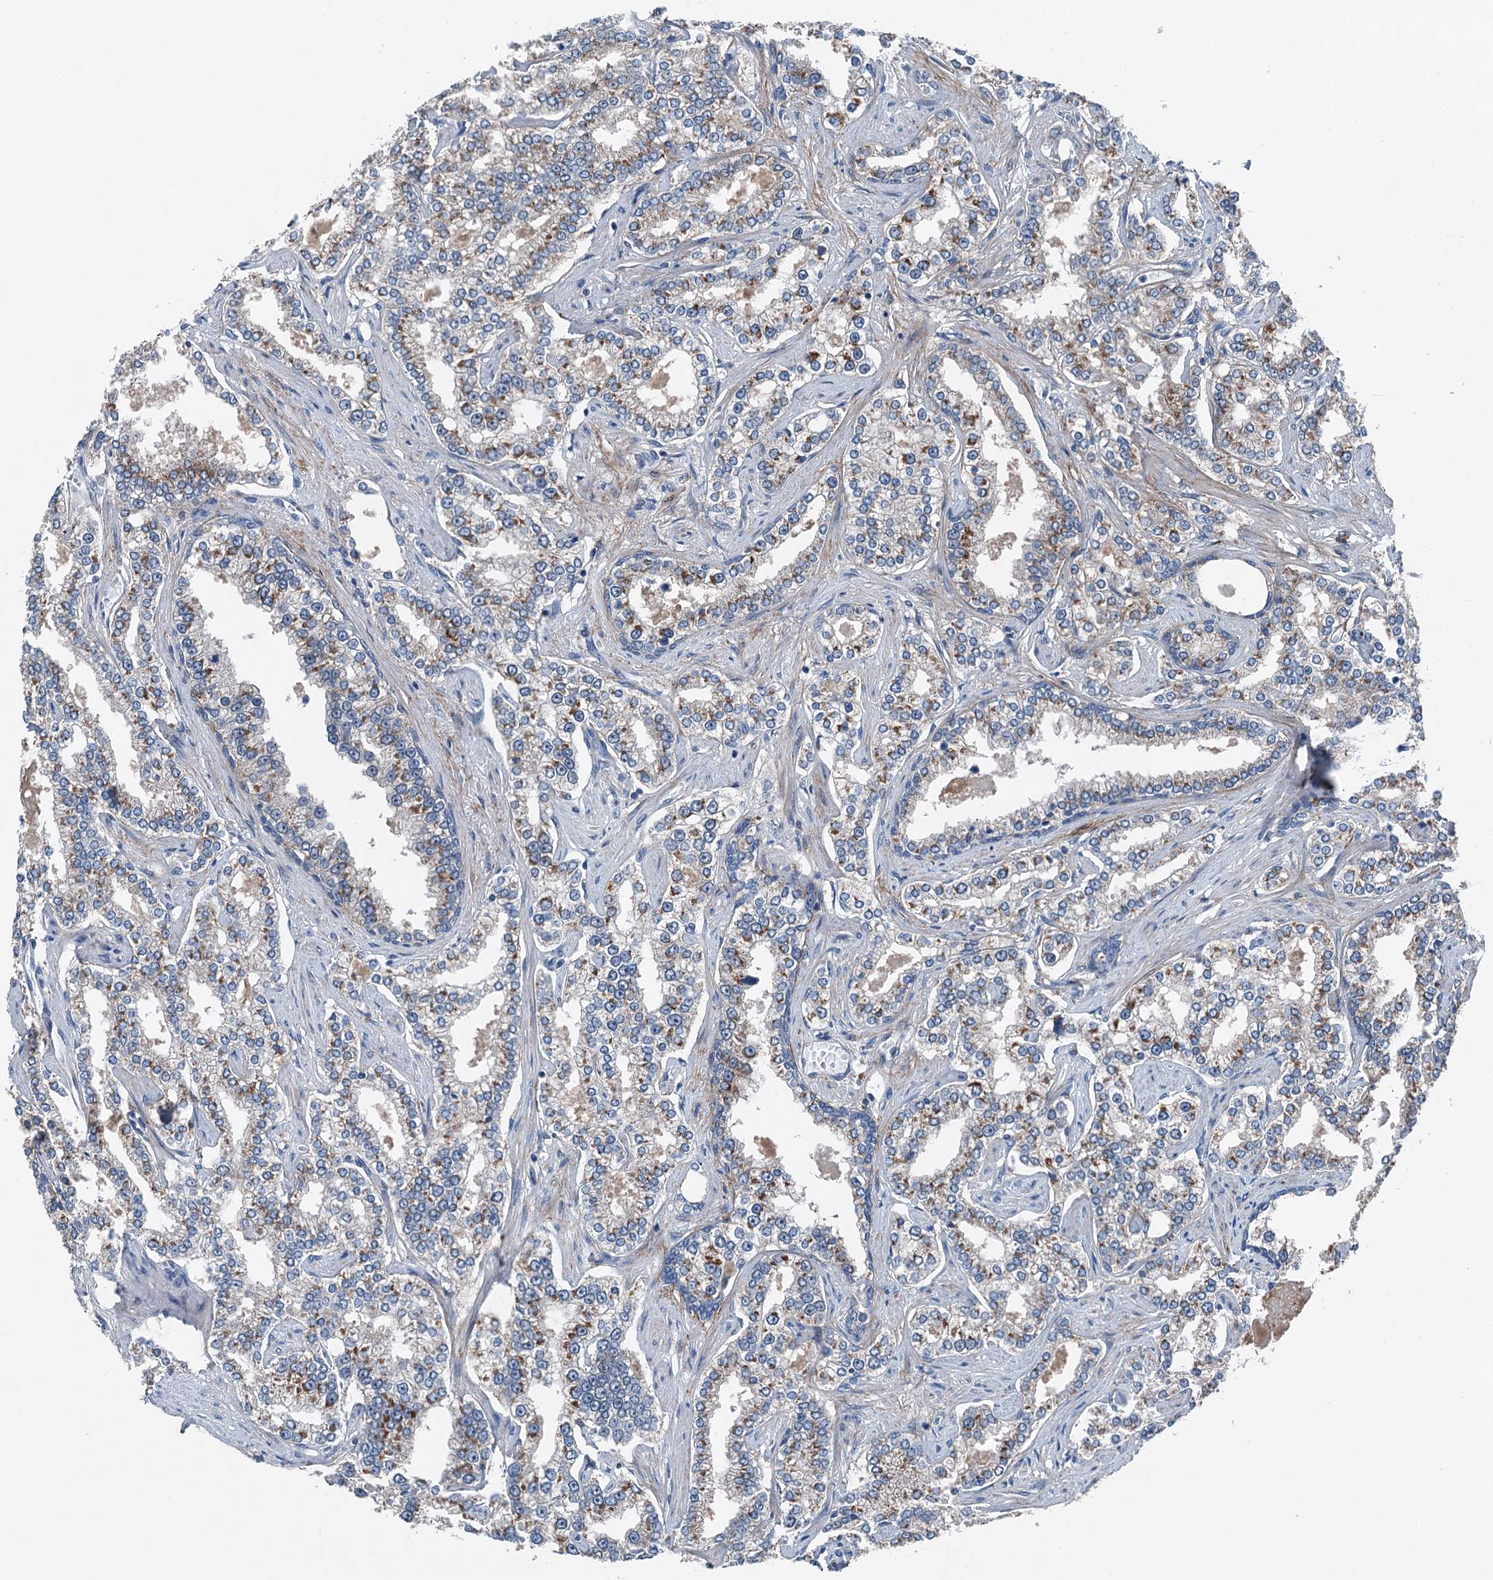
{"staining": {"intensity": "moderate", "quantity": ">75%", "location": "cytoplasmic/membranous"}, "tissue": "prostate cancer", "cell_type": "Tumor cells", "image_type": "cancer", "snomed": [{"axis": "morphology", "description": "Normal tissue, NOS"}, {"axis": "morphology", "description": "Adenocarcinoma, High grade"}, {"axis": "topography", "description": "Prostate"}], "caption": "Immunohistochemistry of prostate adenocarcinoma (high-grade) shows medium levels of moderate cytoplasmic/membranous expression in about >75% of tumor cells.", "gene": "SLC2A10", "patient": {"sex": "male", "age": 83}}